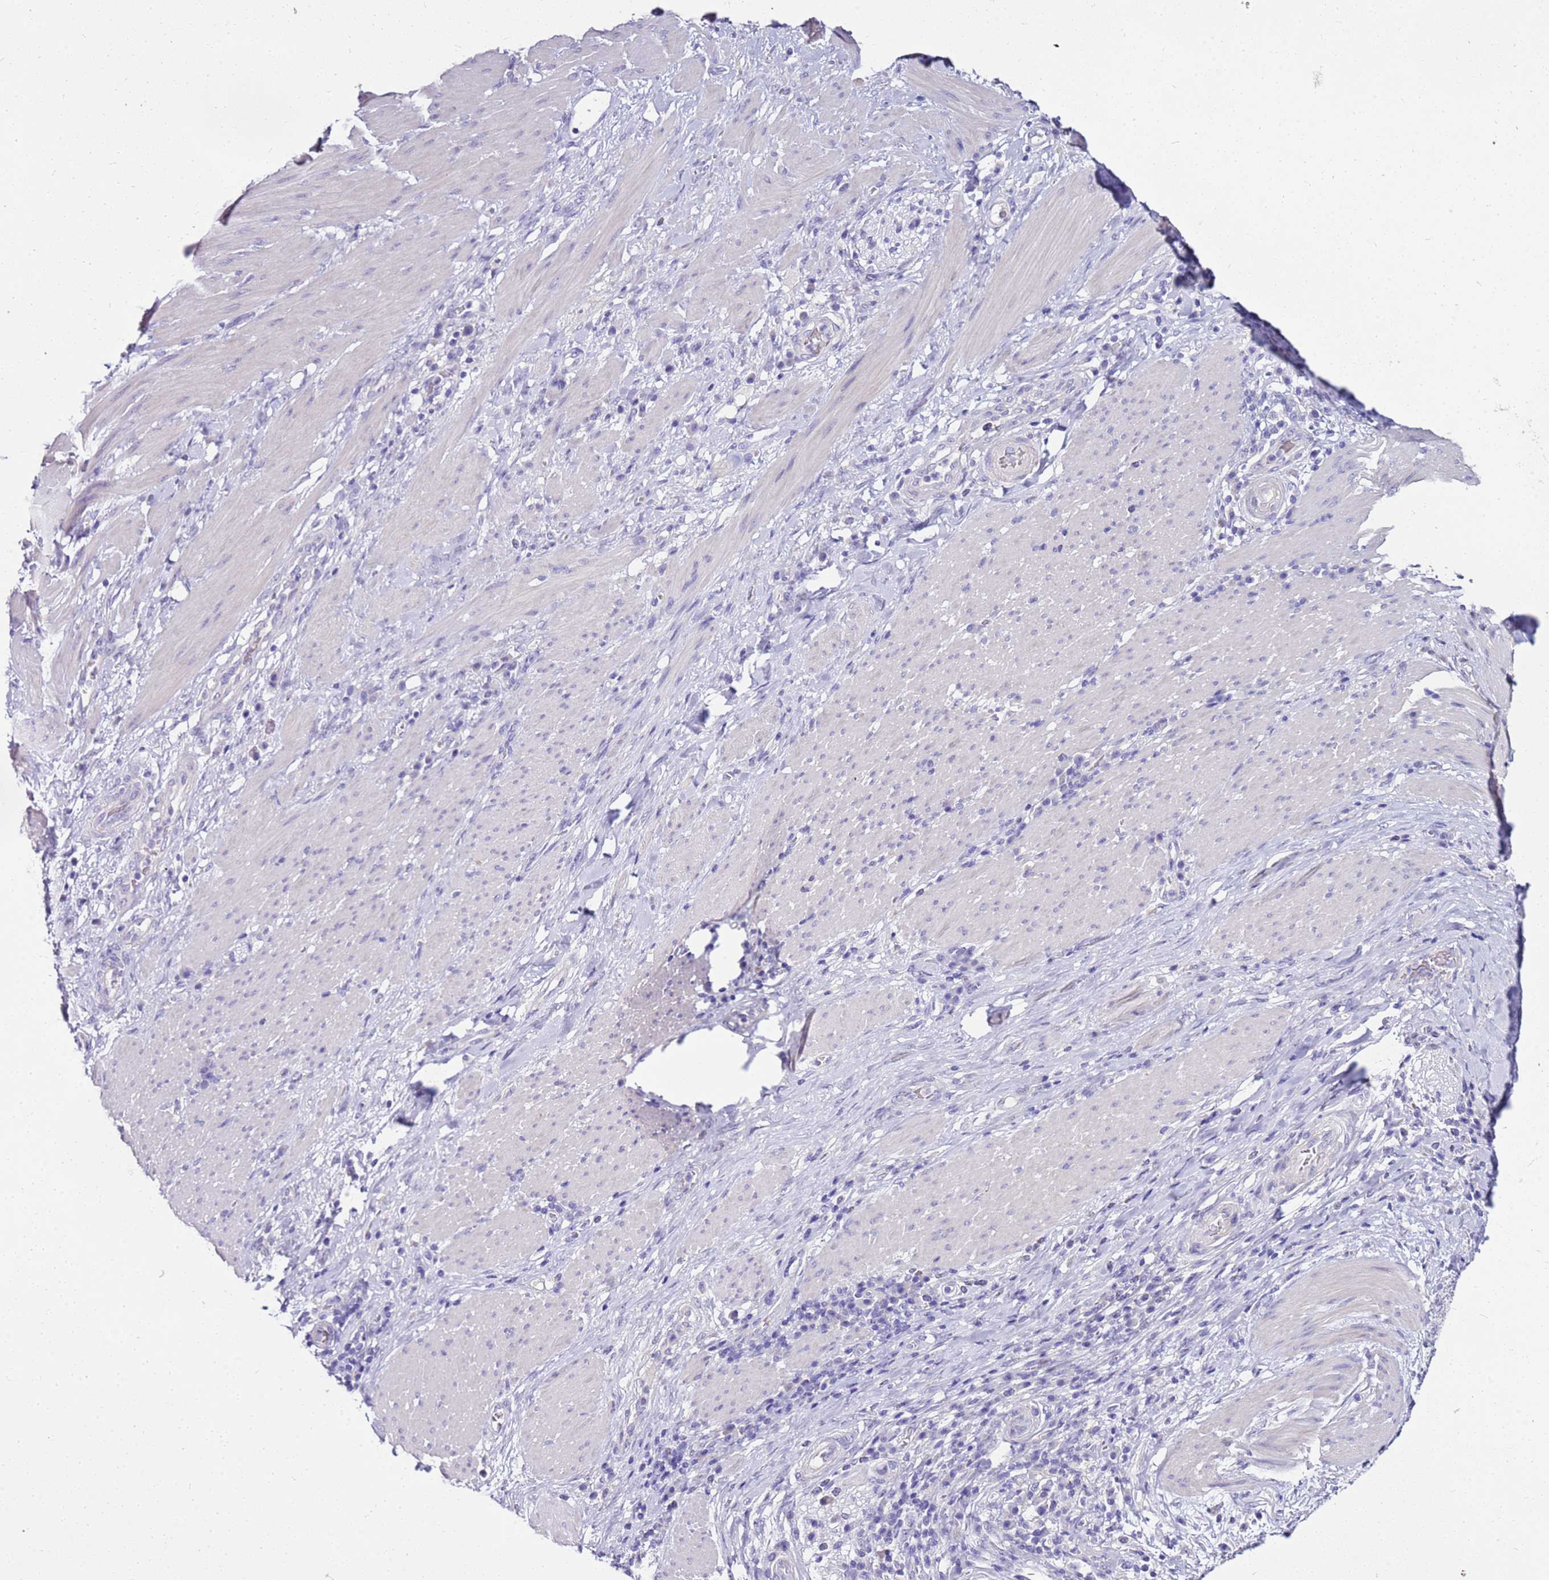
{"staining": {"intensity": "negative", "quantity": "none", "location": "none"}, "tissue": "stomach cancer", "cell_type": "Tumor cells", "image_type": "cancer", "snomed": [{"axis": "morphology", "description": "Normal tissue, NOS"}, {"axis": "morphology", "description": "Adenocarcinoma, NOS"}, {"axis": "topography", "description": "Stomach"}], "caption": "The photomicrograph demonstrates no staining of tumor cells in stomach adenocarcinoma.", "gene": "DCDC2B", "patient": {"sex": "female", "age": 64}}